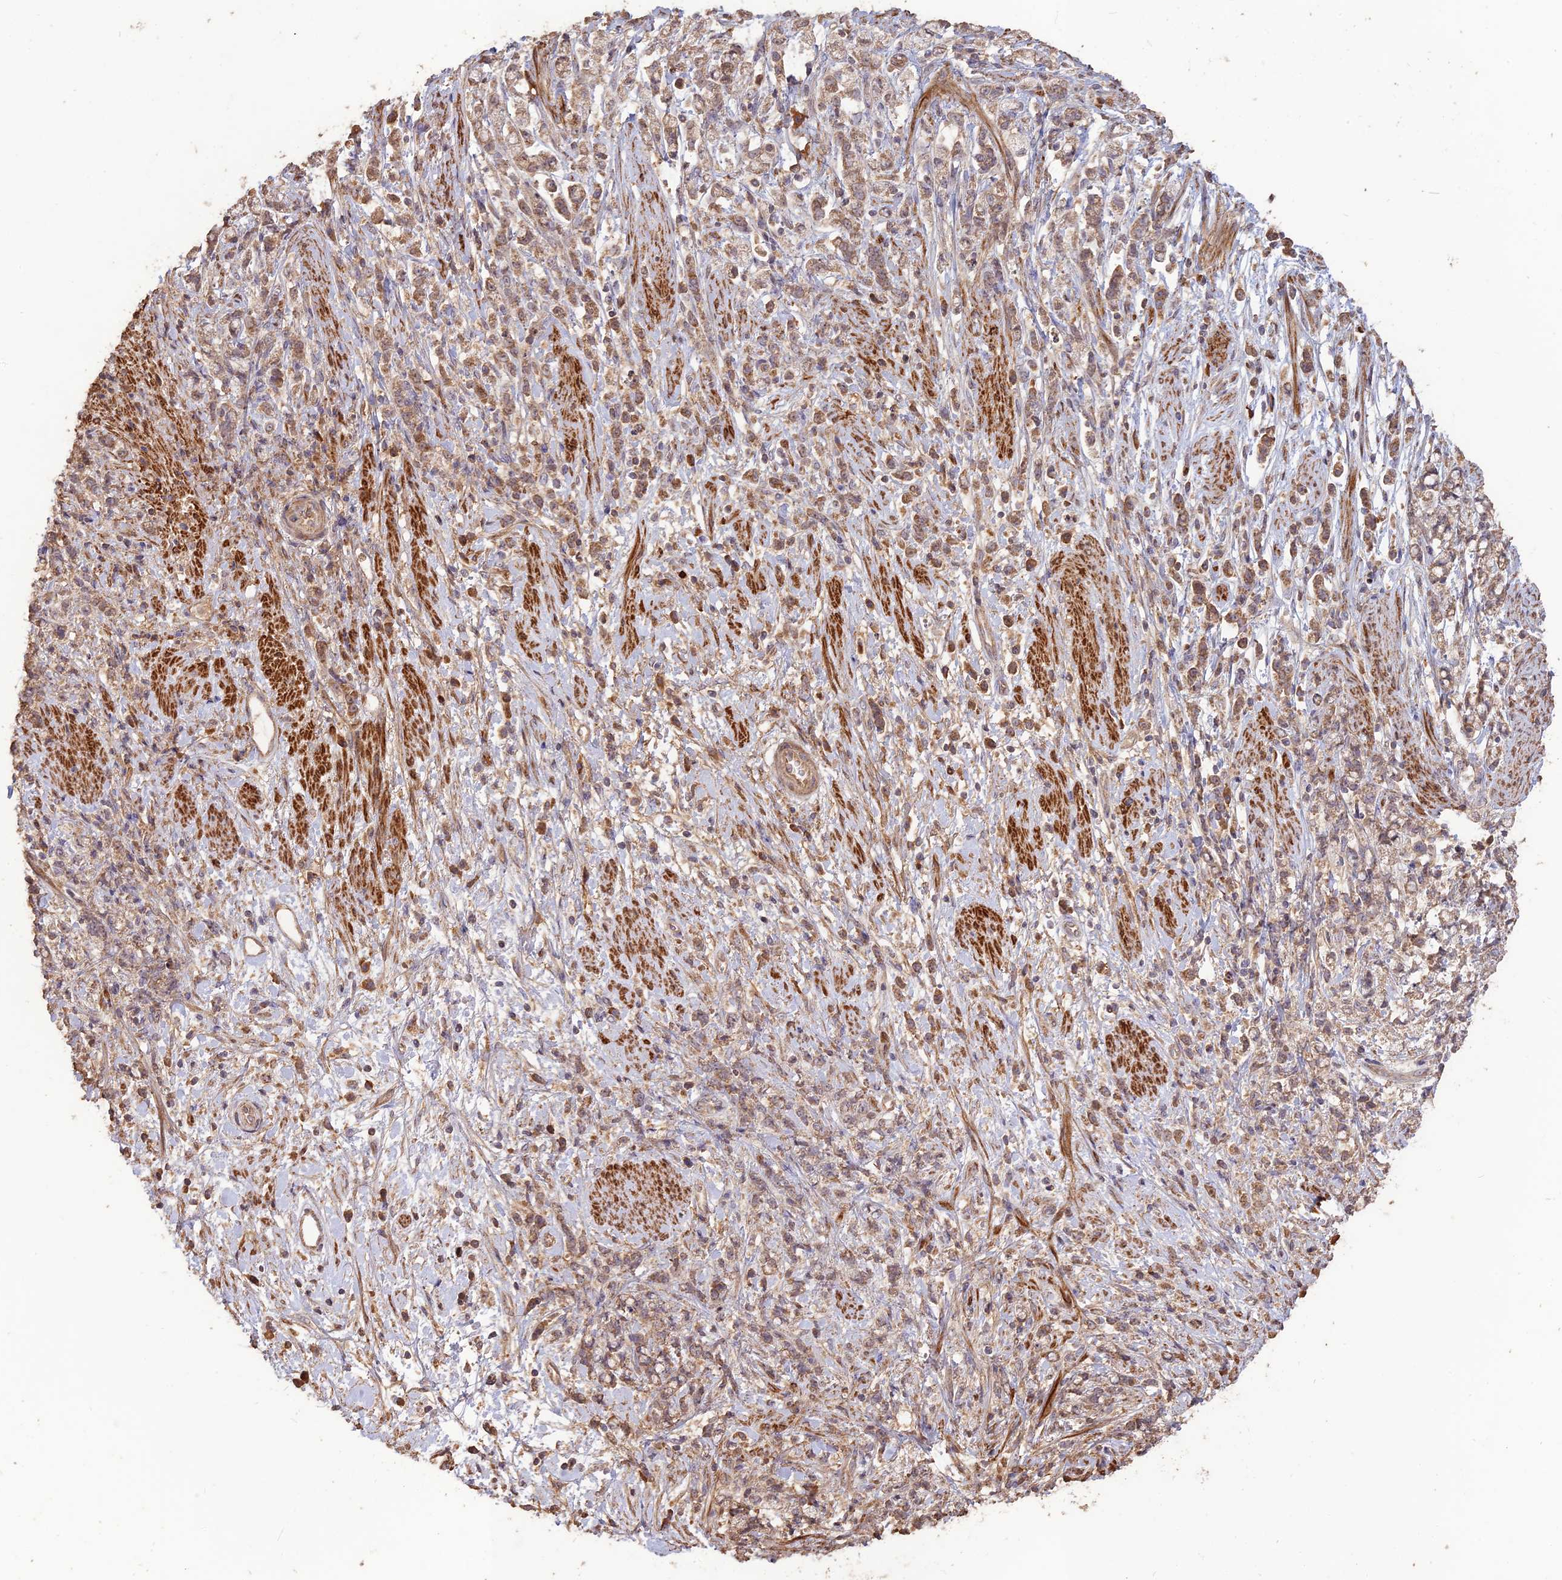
{"staining": {"intensity": "moderate", "quantity": "25%-75%", "location": "cytoplasmic/membranous"}, "tissue": "stomach cancer", "cell_type": "Tumor cells", "image_type": "cancer", "snomed": [{"axis": "morphology", "description": "Adenocarcinoma, NOS"}, {"axis": "topography", "description": "Stomach"}], "caption": "Protein staining by immunohistochemistry (IHC) exhibits moderate cytoplasmic/membranous positivity in approximately 25%-75% of tumor cells in stomach cancer. Nuclei are stained in blue.", "gene": "LAYN", "patient": {"sex": "female", "age": 60}}